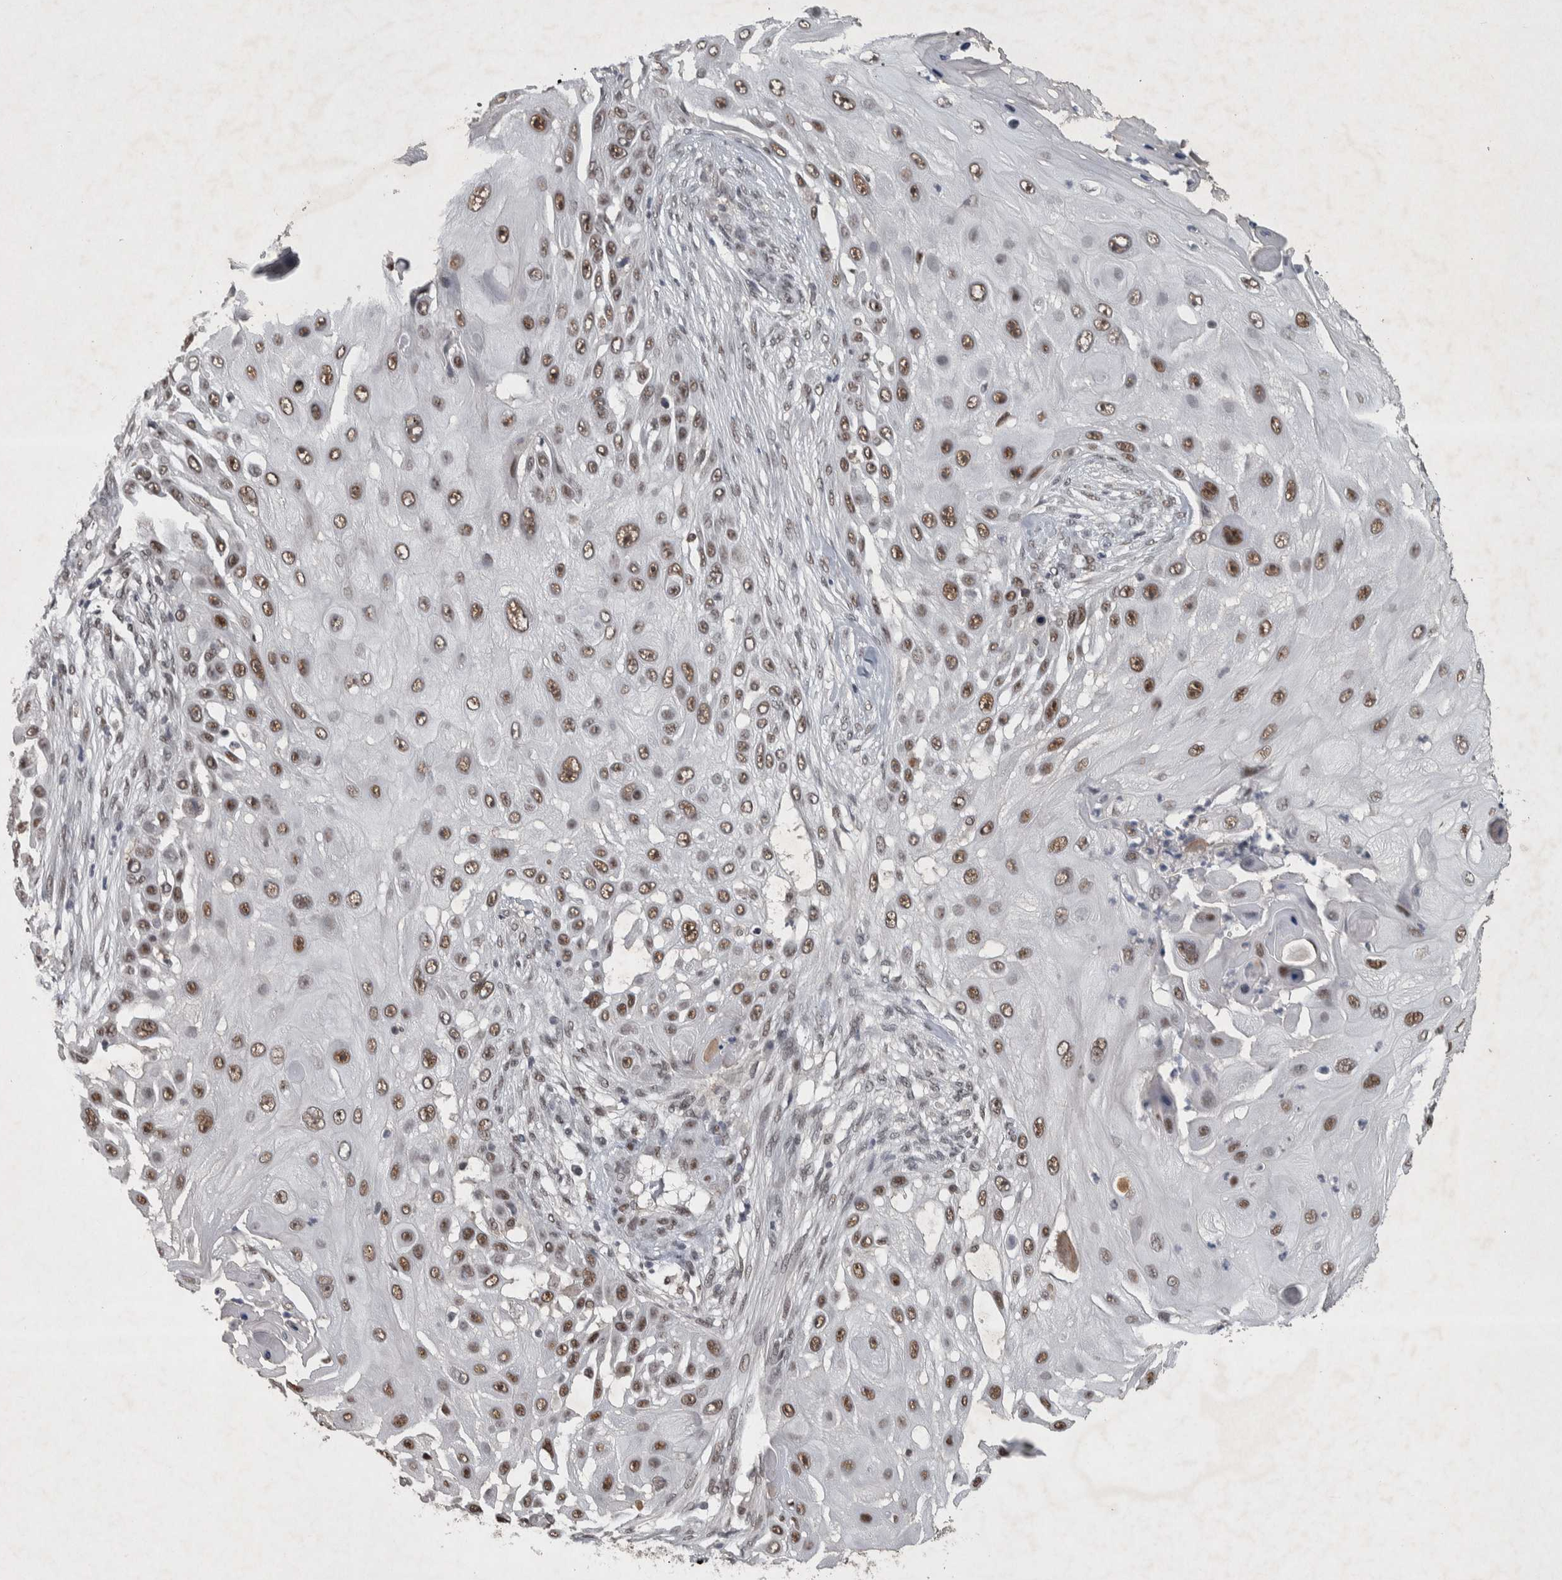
{"staining": {"intensity": "strong", "quantity": ">75%", "location": "nuclear"}, "tissue": "skin cancer", "cell_type": "Tumor cells", "image_type": "cancer", "snomed": [{"axis": "morphology", "description": "Squamous cell carcinoma, NOS"}, {"axis": "topography", "description": "Skin"}], "caption": "This micrograph demonstrates IHC staining of human squamous cell carcinoma (skin), with high strong nuclear staining in about >75% of tumor cells.", "gene": "DDX42", "patient": {"sex": "female", "age": 44}}